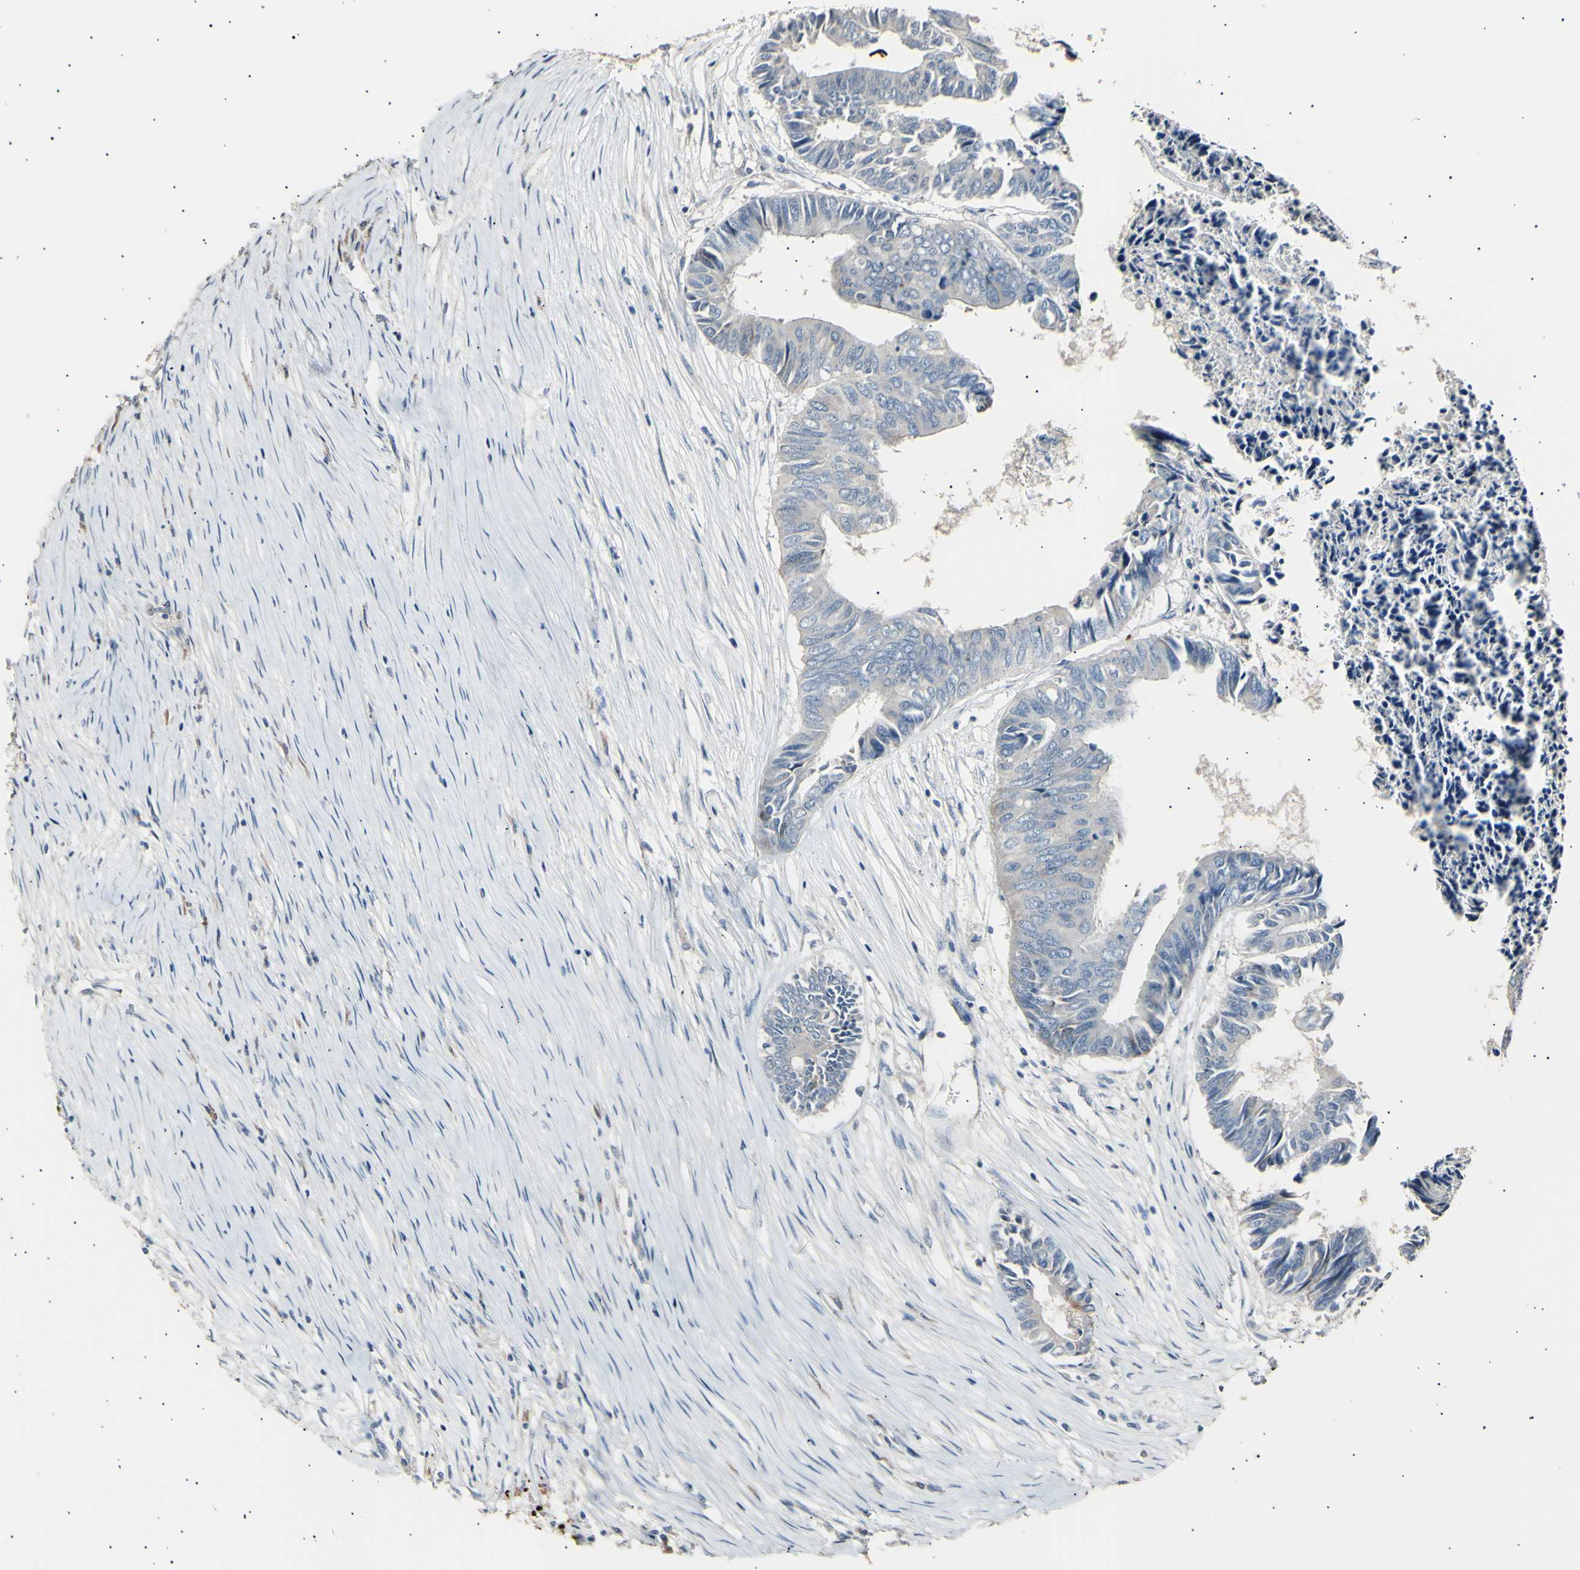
{"staining": {"intensity": "negative", "quantity": "none", "location": "none"}, "tissue": "colorectal cancer", "cell_type": "Tumor cells", "image_type": "cancer", "snomed": [{"axis": "morphology", "description": "Adenocarcinoma, NOS"}, {"axis": "topography", "description": "Rectum"}], "caption": "An IHC image of colorectal cancer (adenocarcinoma) is shown. There is no staining in tumor cells of colorectal cancer (adenocarcinoma).", "gene": "LDLR", "patient": {"sex": "male", "age": 63}}